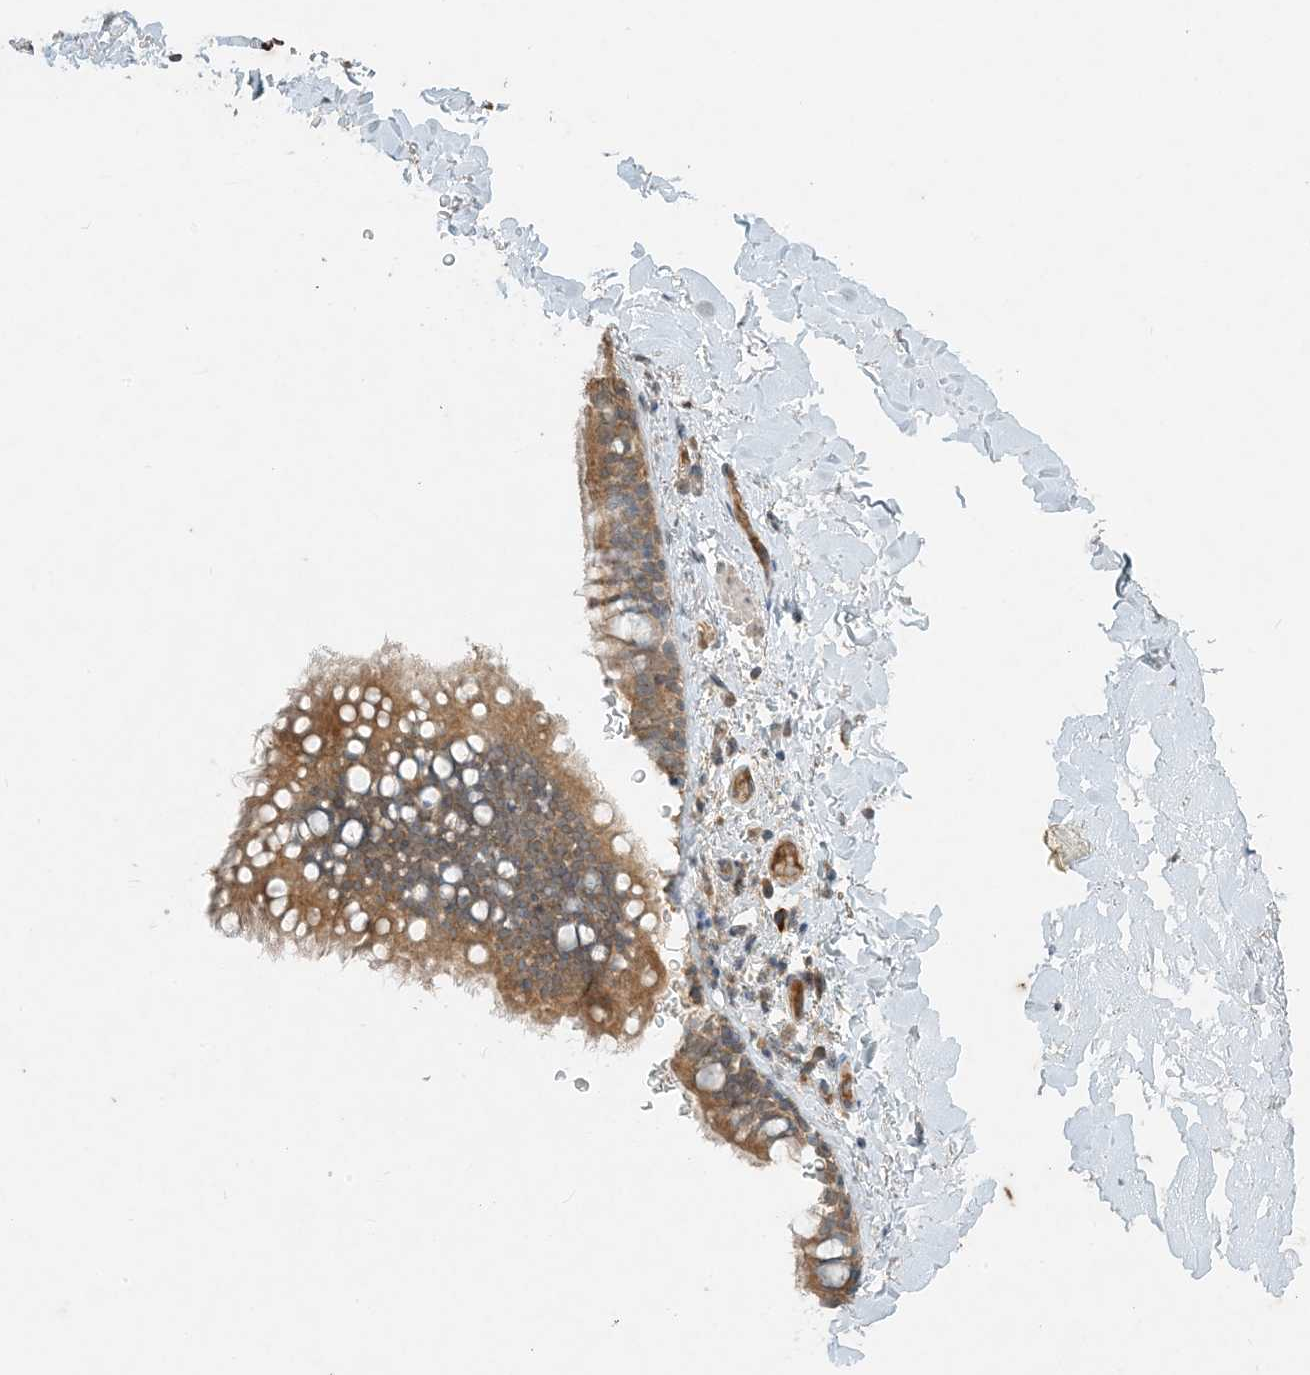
{"staining": {"intensity": "strong", "quantity": ">75%", "location": "cytoplasmic/membranous"}, "tissue": "bronchus", "cell_type": "Respiratory epithelial cells", "image_type": "normal", "snomed": [{"axis": "morphology", "description": "Normal tissue, NOS"}, {"axis": "topography", "description": "Cartilage tissue"}, {"axis": "topography", "description": "Bronchus"}], "caption": "Protein analysis of normal bronchus shows strong cytoplasmic/membranous staining in about >75% of respiratory epithelial cells. (DAB (3,3'-diaminobenzidine) IHC with brightfield microscopy, high magnification).", "gene": "MCOLN1", "patient": {"sex": "female", "age": 36}}